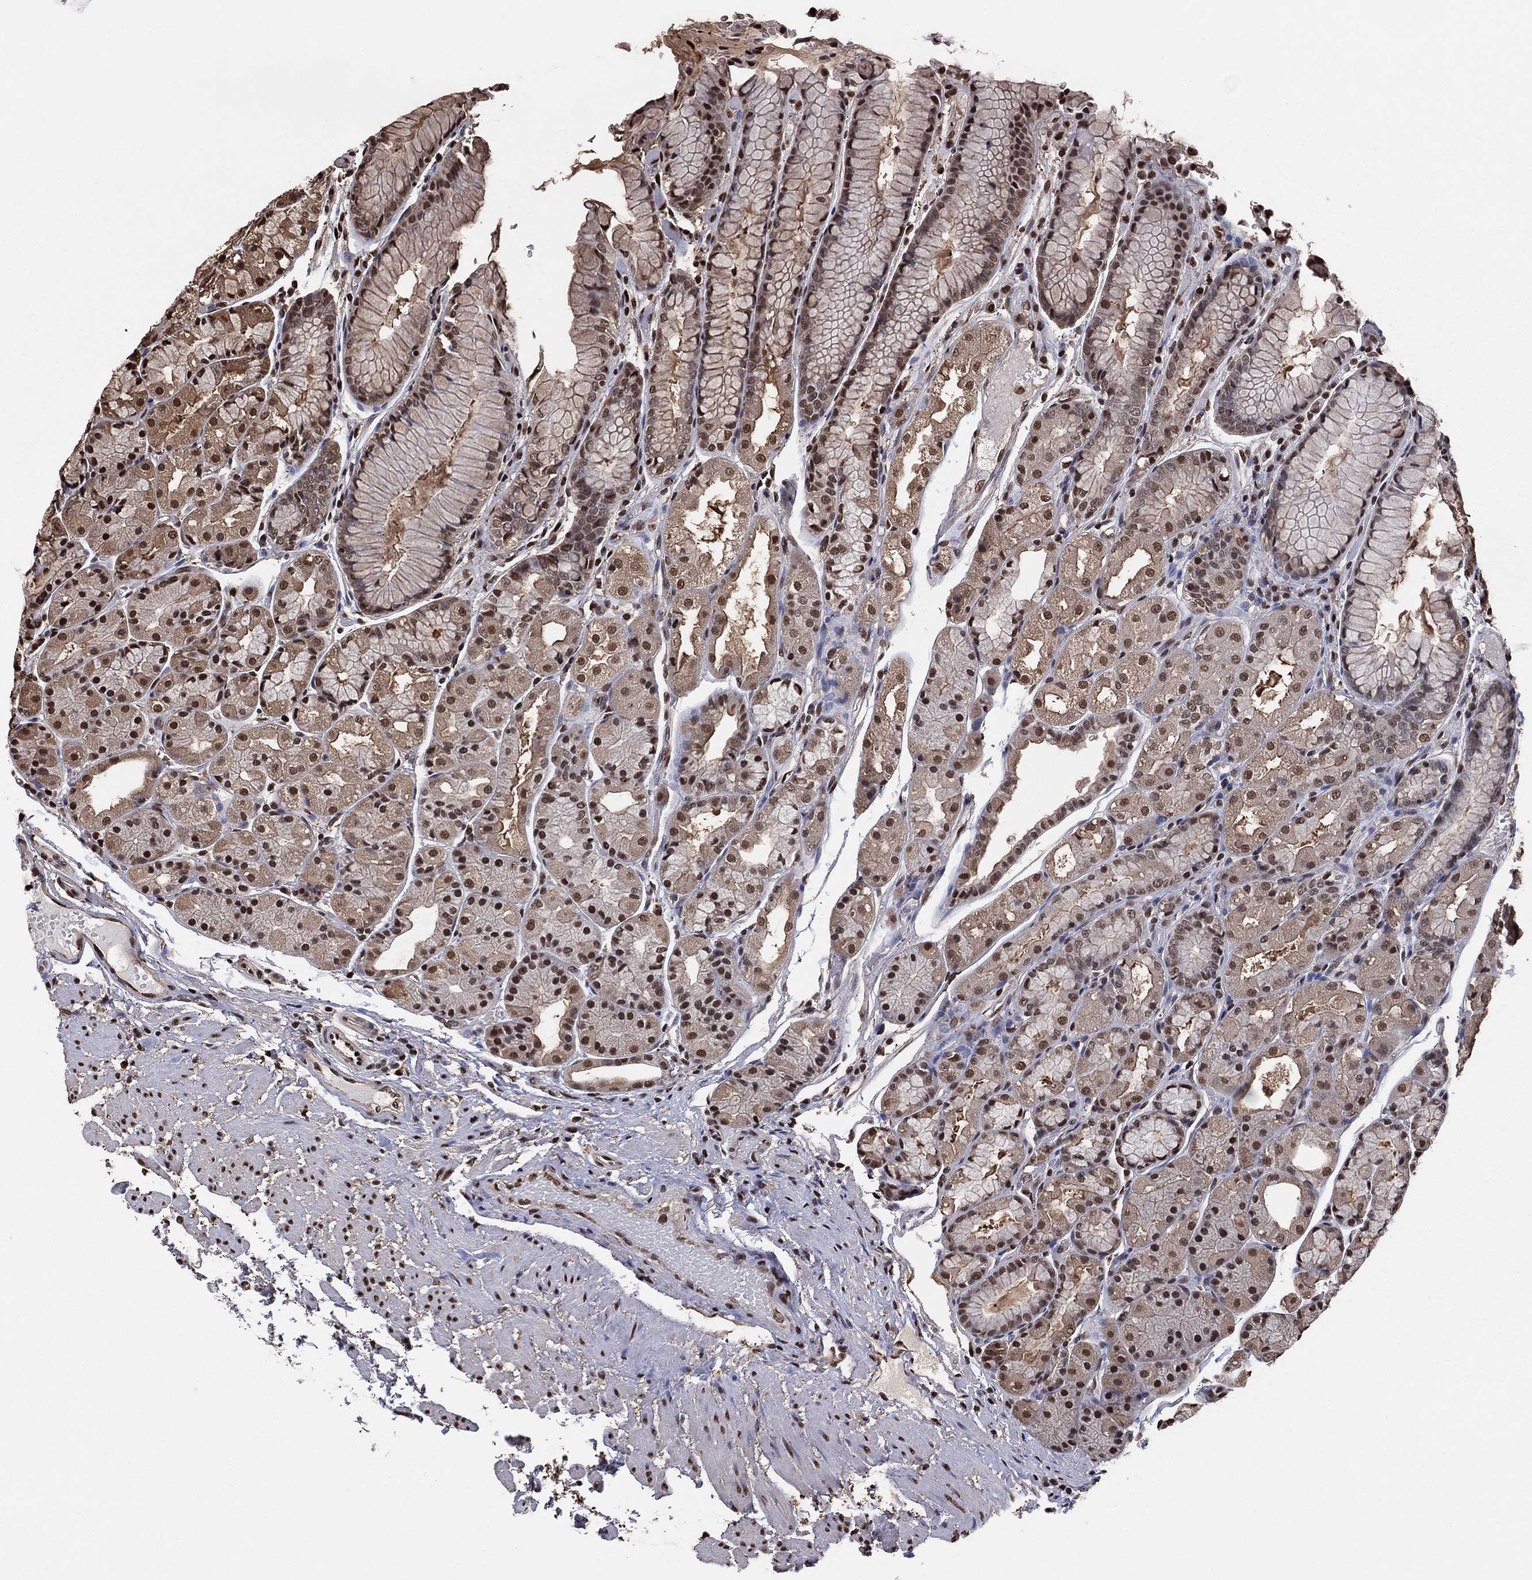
{"staining": {"intensity": "strong", "quantity": "25%-75%", "location": "nuclear"}, "tissue": "stomach", "cell_type": "Glandular cells", "image_type": "normal", "snomed": [{"axis": "morphology", "description": "Normal tissue, NOS"}, {"axis": "topography", "description": "Stomach, upper"}], "caption": "Brown immunohistochemical staining in unremarkable human stomach reveals strong nuclear expression in about 25%-75% of glandular cells.", "gene": "GAPDH", "patient": {"sex": "male", "age": 72}}